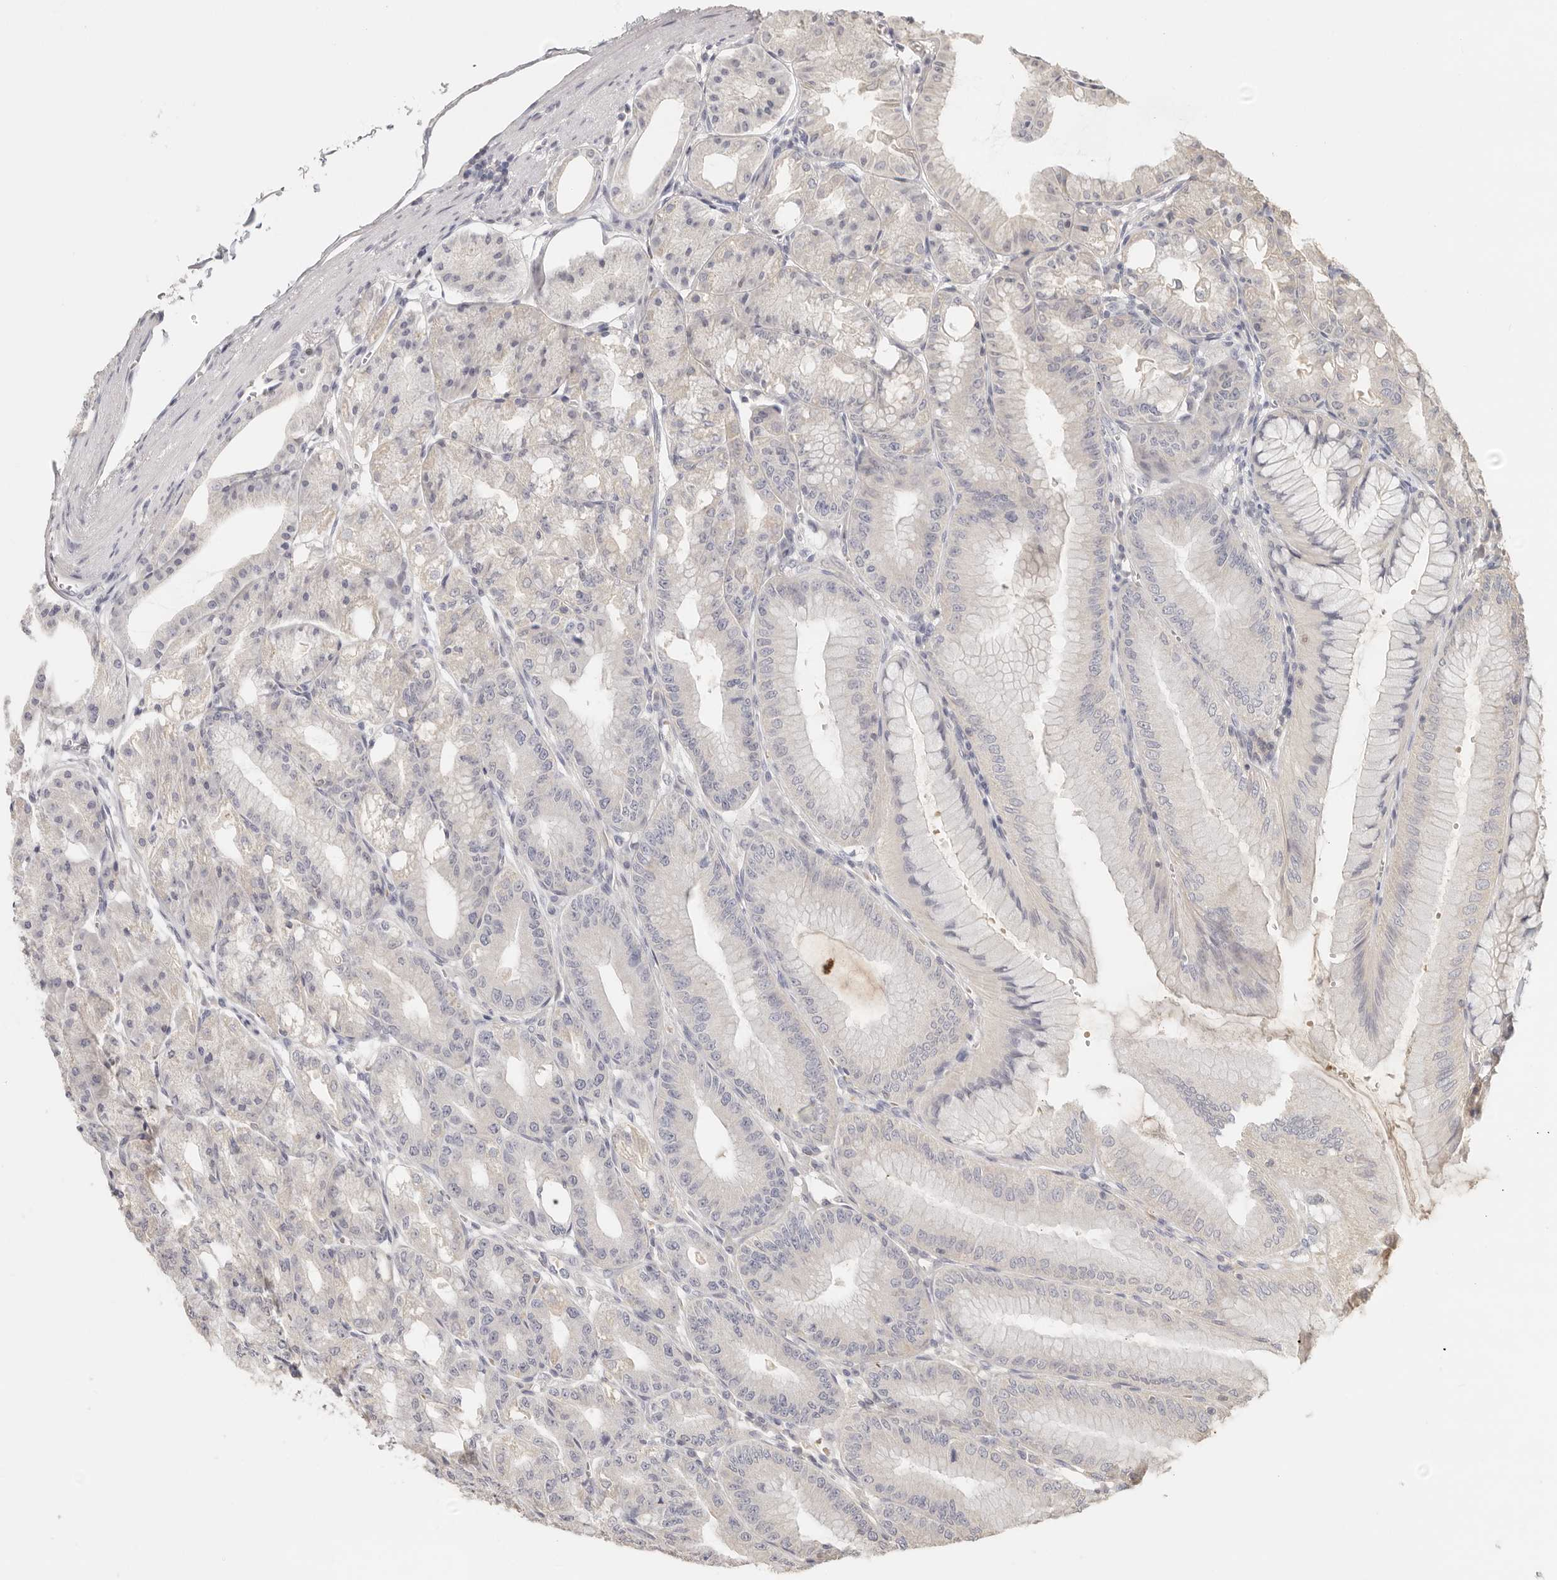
{"staining": {"intensity": "weak", "quantity": "<25%", "location": "cytoplasmic/membranous"}, "tissue": "stomach", "cell_type": "Glandular cells", "image_type": "normal", "snomed": [{"axis": "morphology", "description": "Normal tissue, NOS"}, {"axis": "topography", "description": "Stomach, lower"}], "caption": "High magnification brightfield microscopy of unremarkable stomach stained with DAB (3,3'-diaminobenzidine) (brown) and counterstained with hematoxylin (blue): glandular cells show no significant positivity. (DAB (3,3'-diaminobenzidine) IHC visualized using brightfield microscopy, high magnification).", "gene": "CSK", "patient": {"sex": "male", "age": 71}}